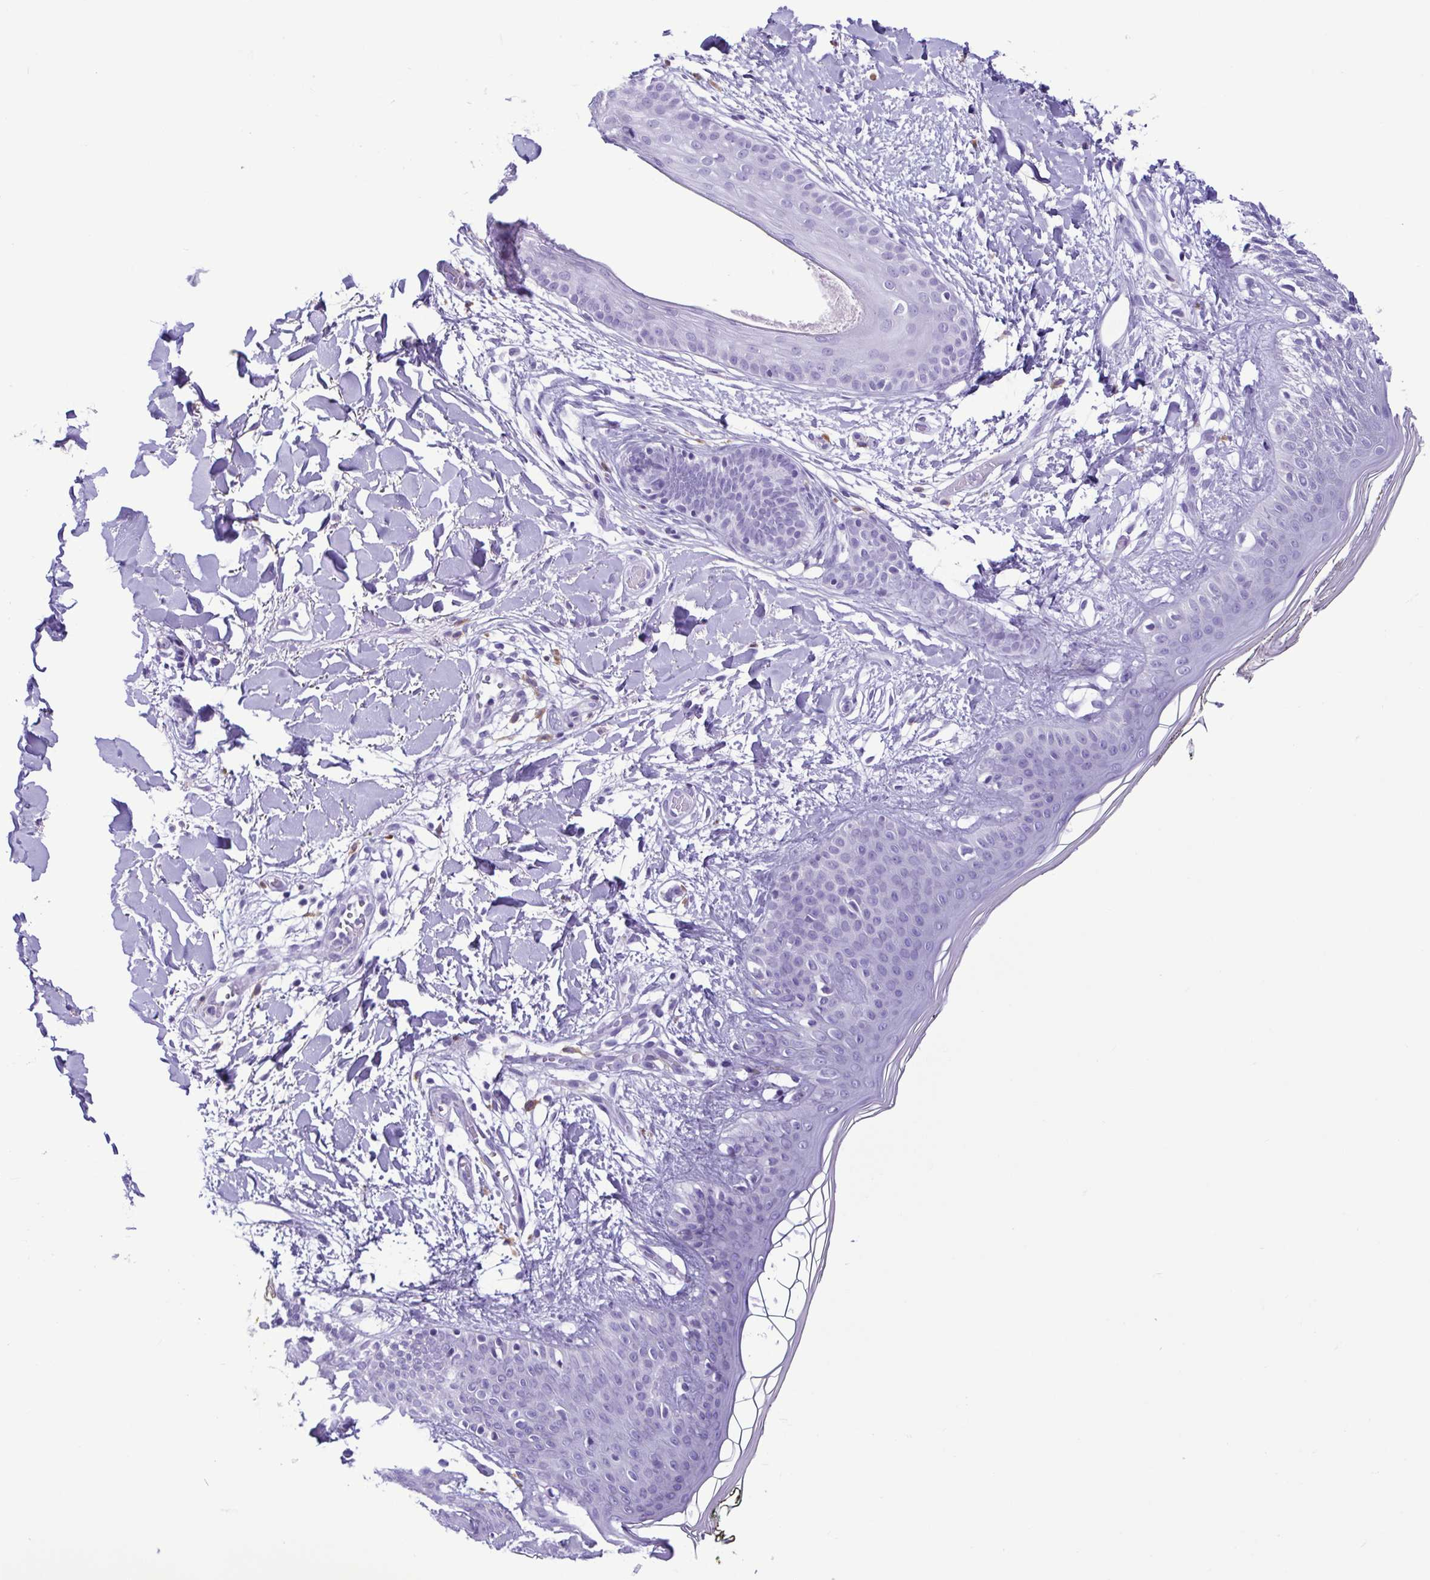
{"staining": {"intensity": "negative", "quantity": "none", "location": "none"}, "tissue": "skin", "cell_type": "Fibroblasts", "image_type": "normal", "snomed": [{"axis": "morphology", "description": "Normal tissue, NOS"}, {"axis": "topography", "description": "Skin"}], "caption": "Protein analysis of benign skin shows no significant positivity in fibroblasts. (Brightfield microscopy of DAB IHC at high magnification).", "gene": "SPATA16", "patient": {"sex": "female", "age": 34}}